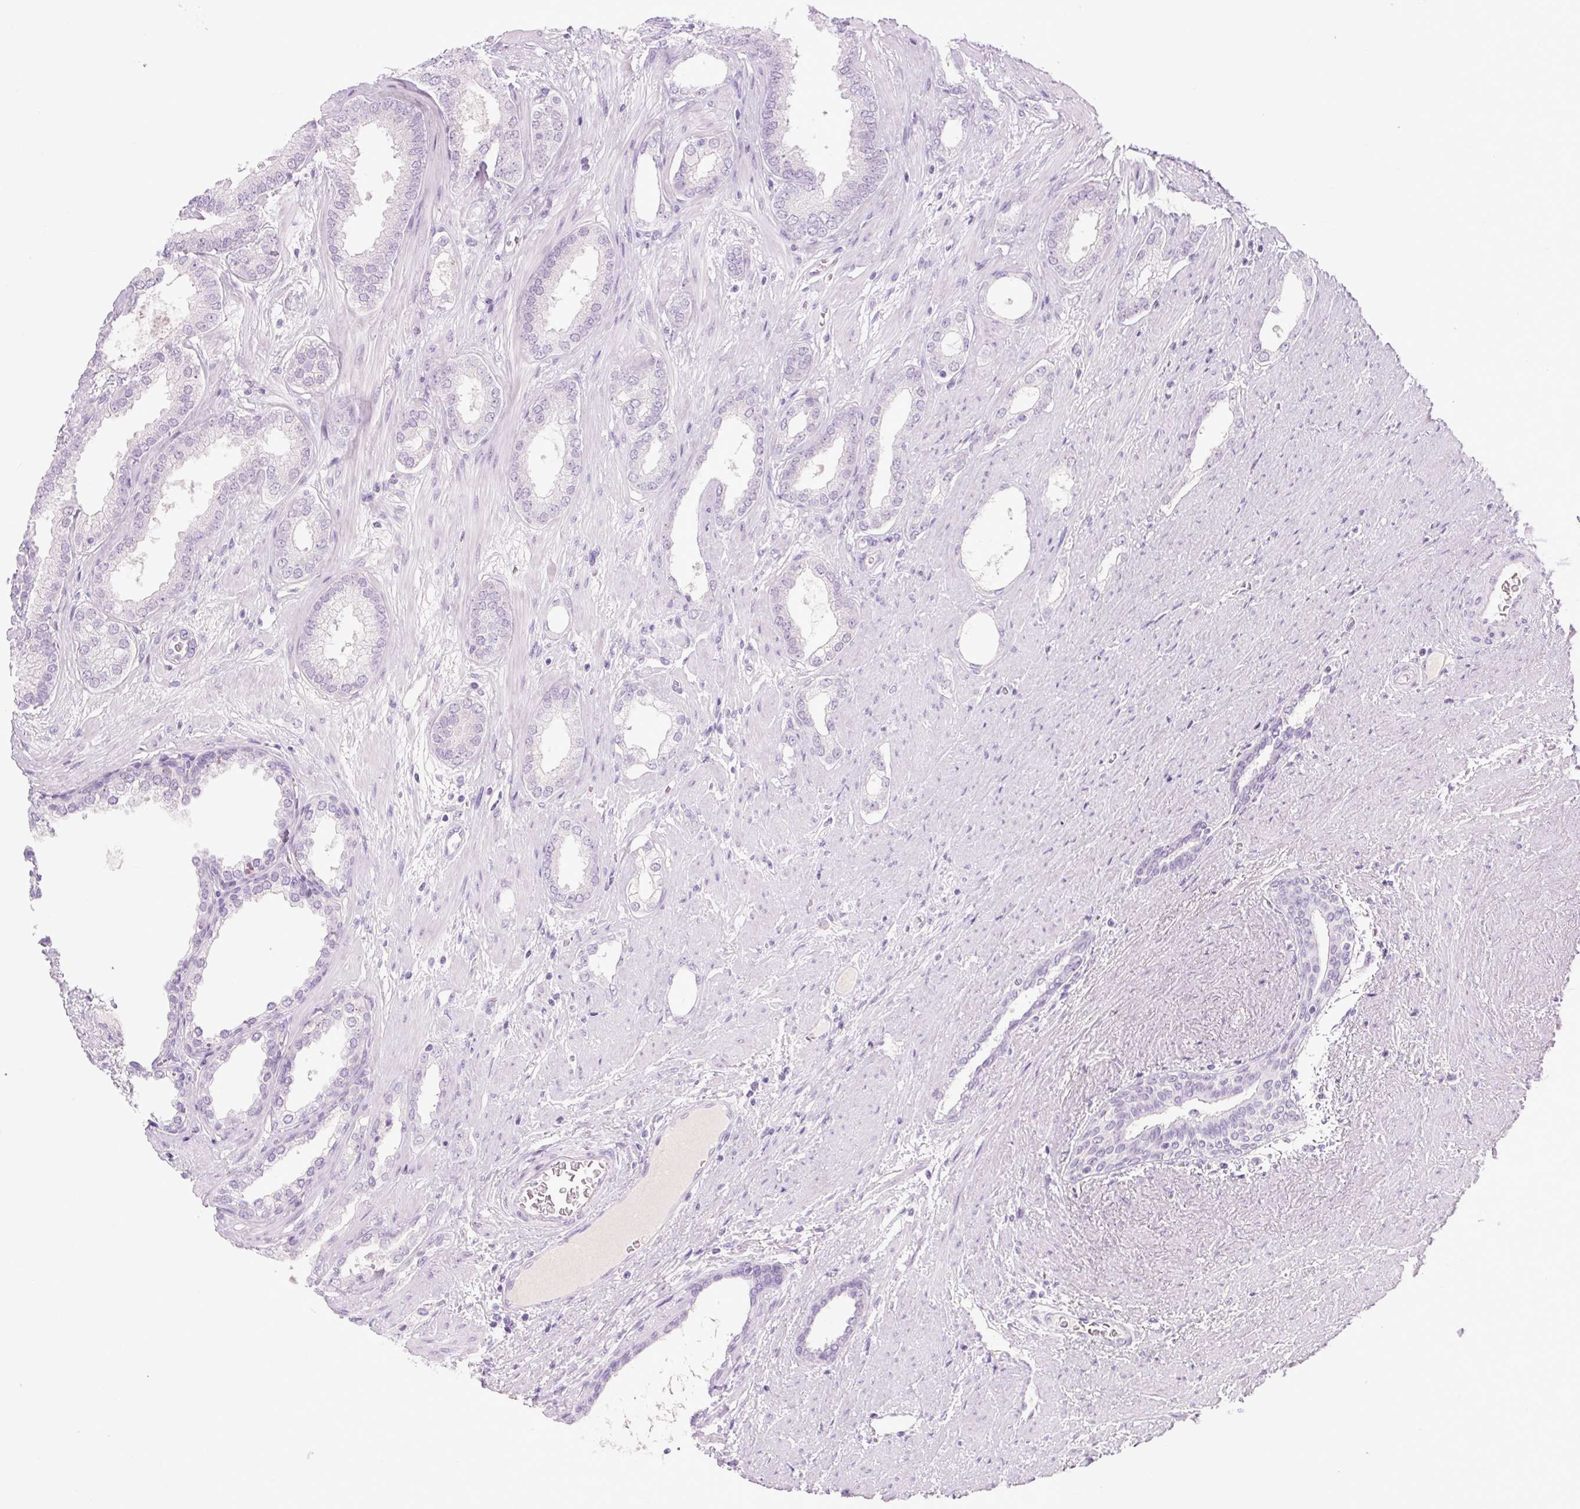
{"staining": {"intensity": "negative", "quantity": "none", "location": "none"}, "tissue": "prostate cancer", "cell_type": "Tumor cells", "image_type": "cancer", "snomed": [{"axis": "morphology", "description": "Adenocarcinoma, High grade"}, {"axis": "topography", "description": "Prostate"}], "caption": "Immunohistochemical staining of human prostate cancer shows no significant staining in tumor cells.", "gene": "COL9A2", "patient": {"sex": "male", "age": 58}}